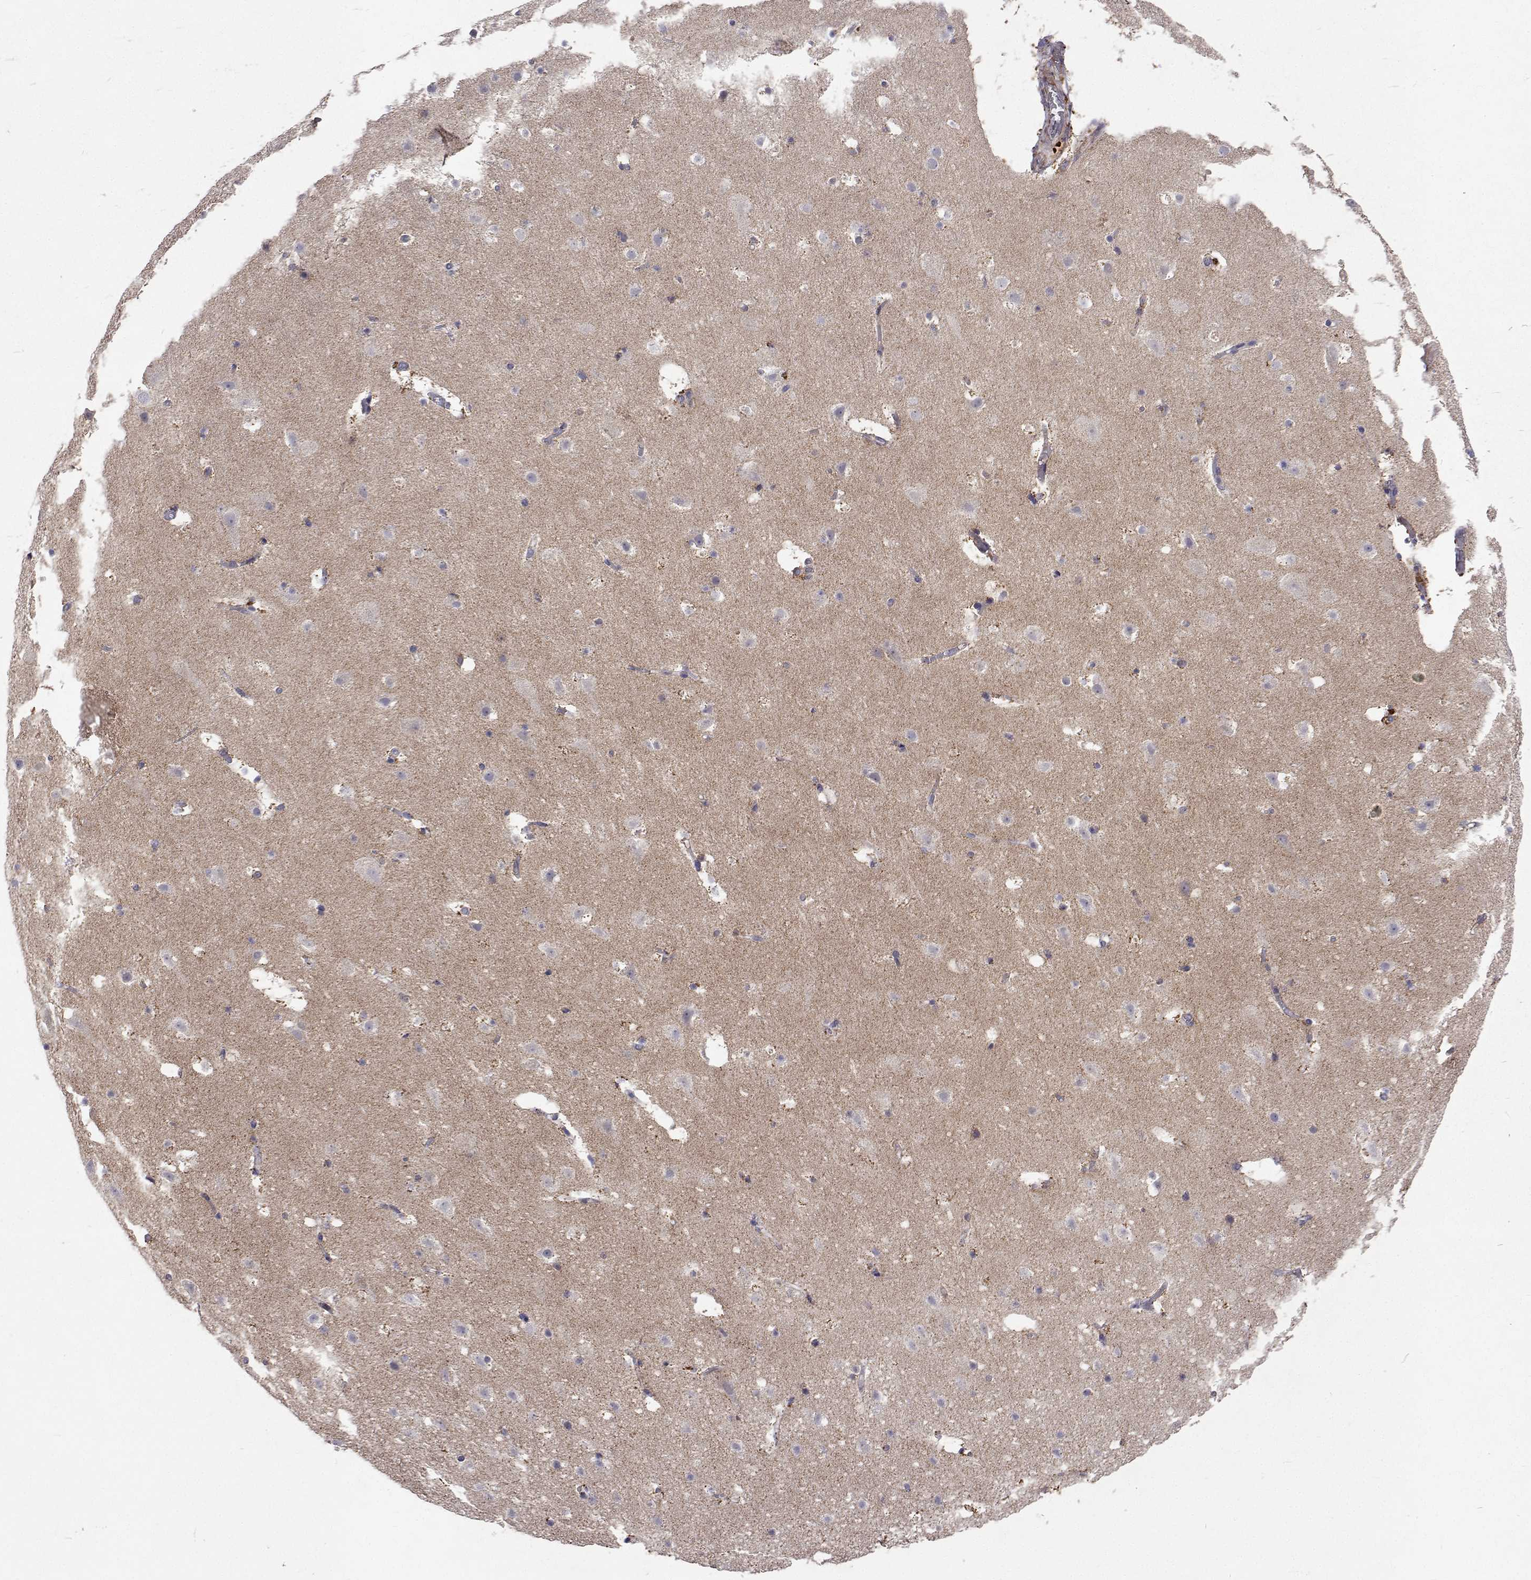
{"staining": {"intensity": "negative", "quantity": "none", "location": "none"}, "tissue": "cerebral cortex", "cell_type": "Endothelial cells", "image_type": "normal", "snomed": [{"axis": "morphology", "description": "Normal tissue, NOS"}, {"axis": "topography", "description": "Cerebral cortex"}], "caption": "This is a micrograph of IHC staining of normal cerebral cortex, which shows no expression in endothelial cells.", "gene": "DHTKD1", "patient": {"sex": "female", "age": 42}}